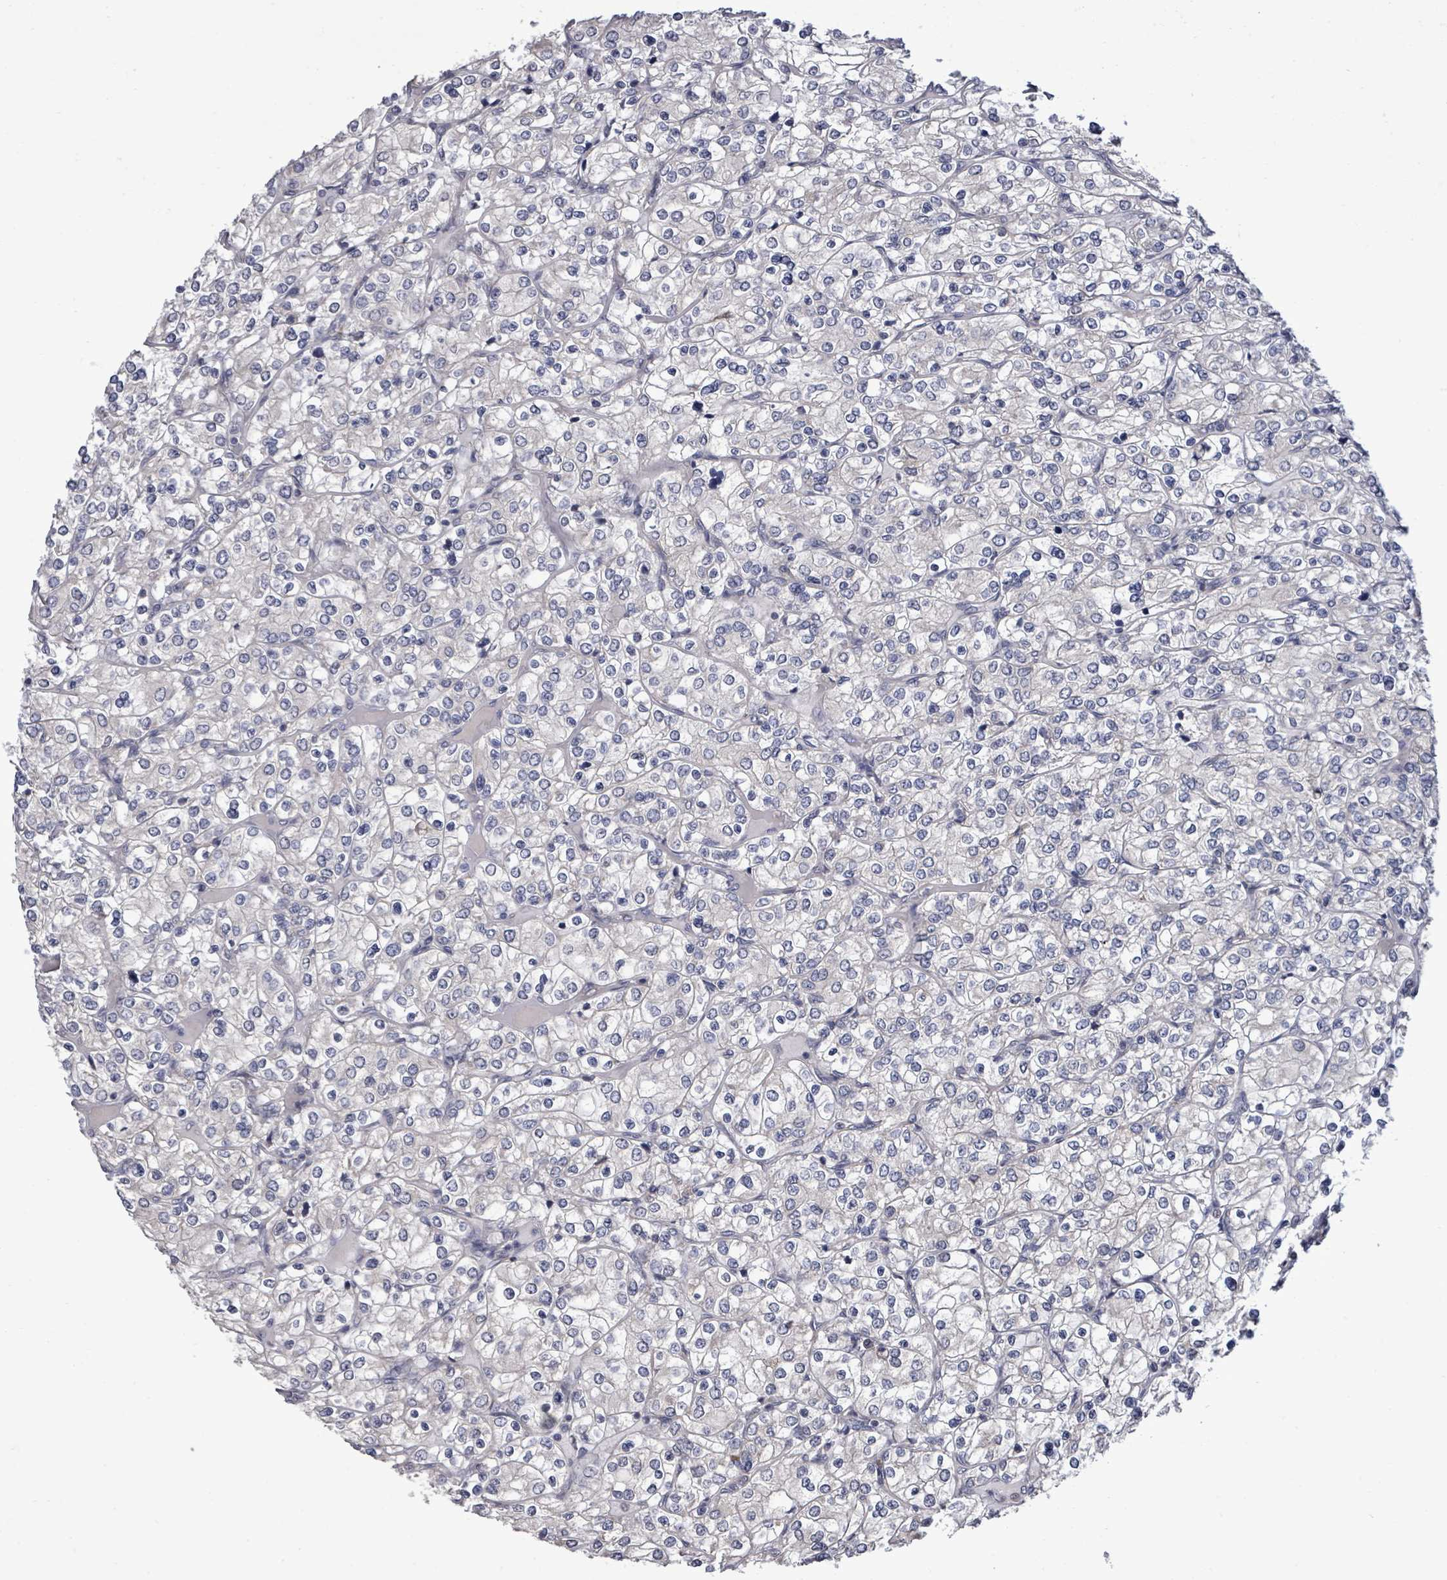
{"staining": {"intensity": "negative", "quantity": "none", "location": "none"}, "tissue": "renal cancer", "cell_type": "Tumor cells", "image_type": "cancer", "snomed": [{"axis": "morphology", "description": "Adenocarcinoma, NOS"}, {"axis": "topography", "description": "Kidney"}], "caption": "Immunohistochemistry (IHC) image of neoplastic tissue: human renal cancer (adenocarcinoma) stained with DAB (3,3'-diaminobenzidine) reveals no significant protein staining in tumor cells. The staining was performed using DAB (3,3'-diaminobenzidine) to visualize the protein expression in brown, while the nuclei were stained in blue with hematoxylin (Magnification: 20x).", "gene": "POMGNT2", "patient": {"sex": "male", "age": 80}}